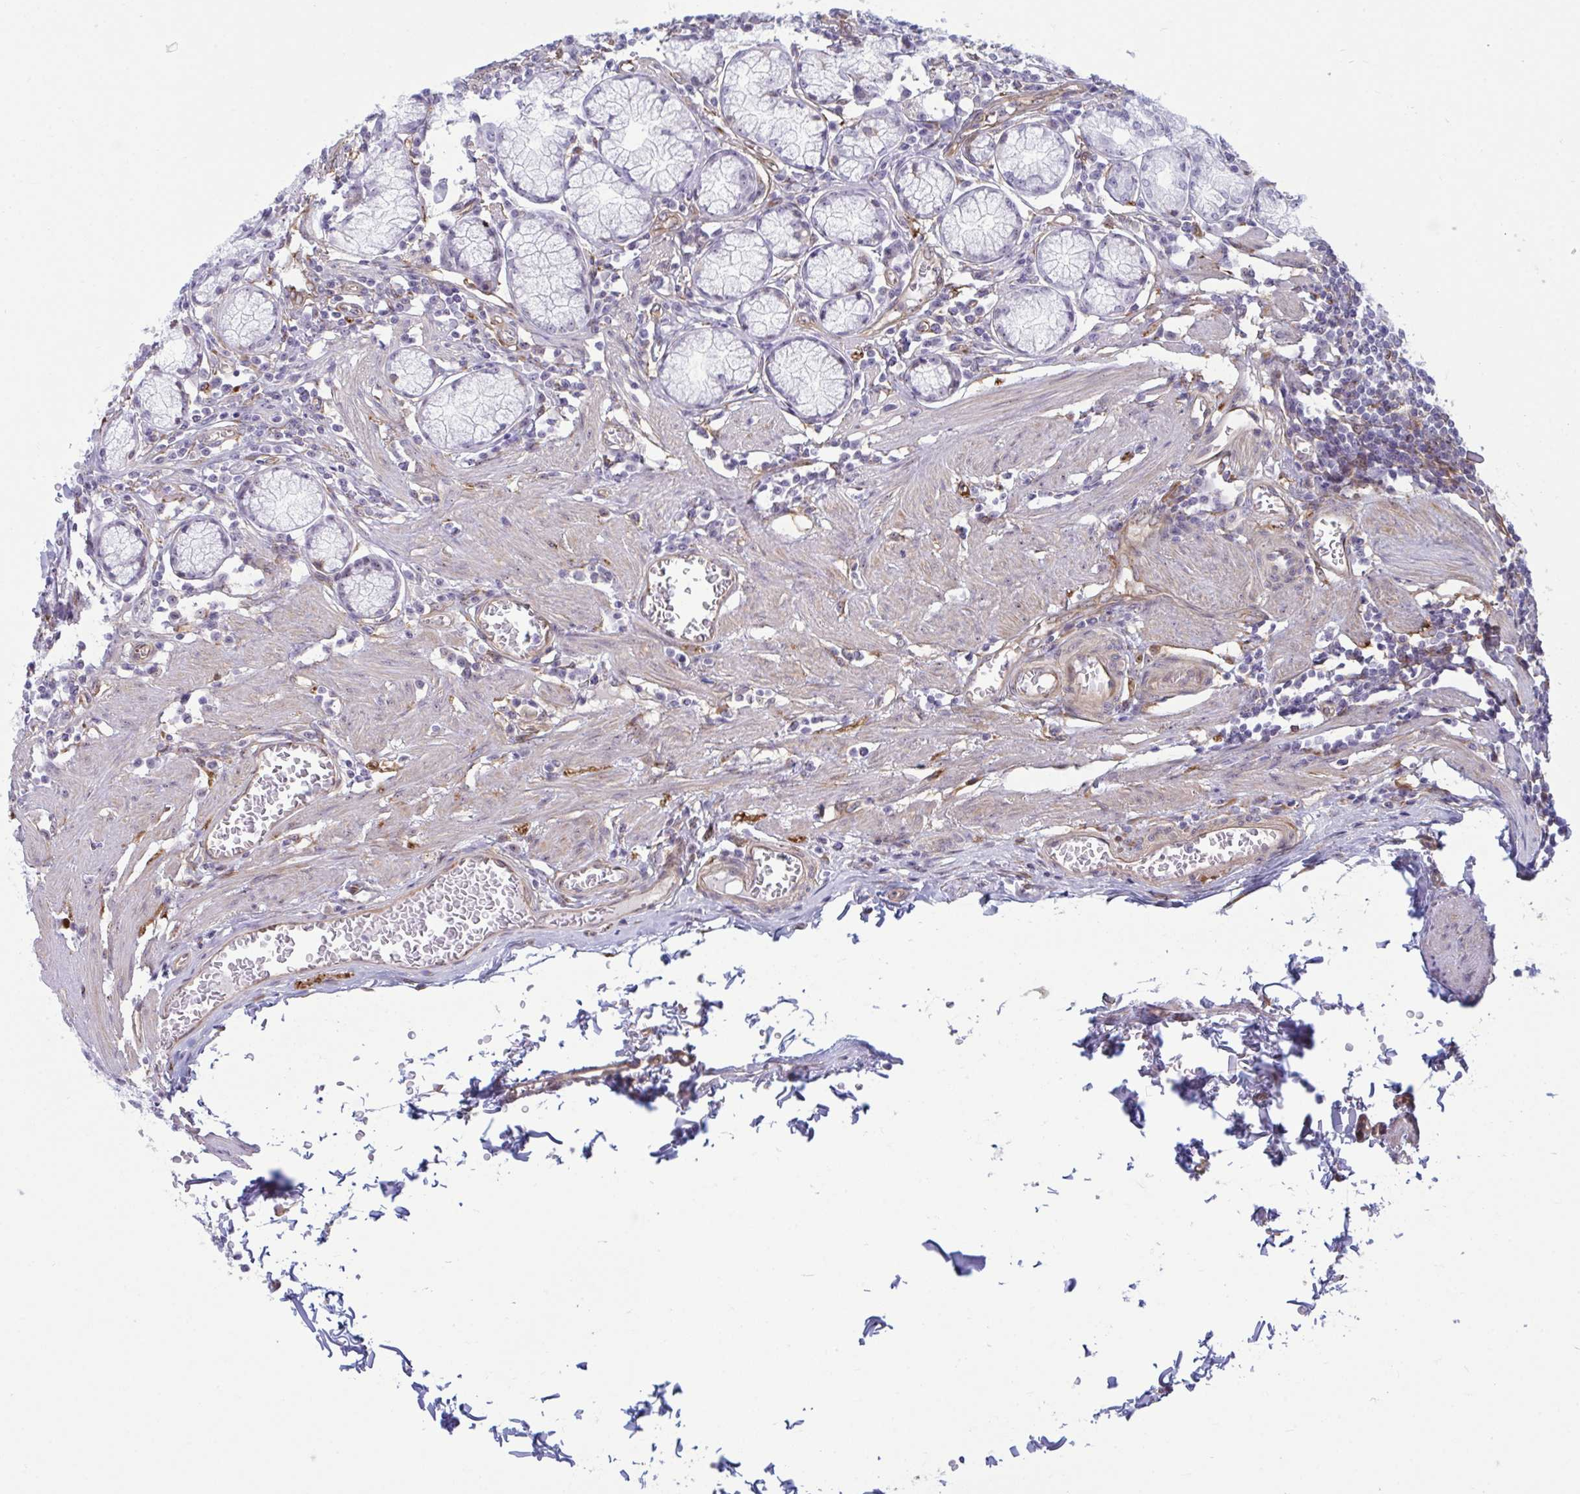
{"staining": {"intensity": "negative", "quantity": "none", "location": "none"}, "tissue": "stomach", "cell_type": "Glandular cells", "image_type": "normal", "snomed": [{"axis": "morphology", "description": "Normal tissue, NOS"}, {"axis": "topography", "description": "Stomach"}], "caption": "This micrograph is of benign stomach stained with immunohistochemistry to label a protein in brown with the nuclei are counter-stained blue. There is no positivity in glandular cells. The staining was performed using DAB (3,3'-diaminobenzidine) to visualize the protein expression in brown, while the nuclei were stained in blue with hematoxylin (Magnification: 20x).", "gene": "PRRT4", "patient": {"sex": "male", "age": 55}}